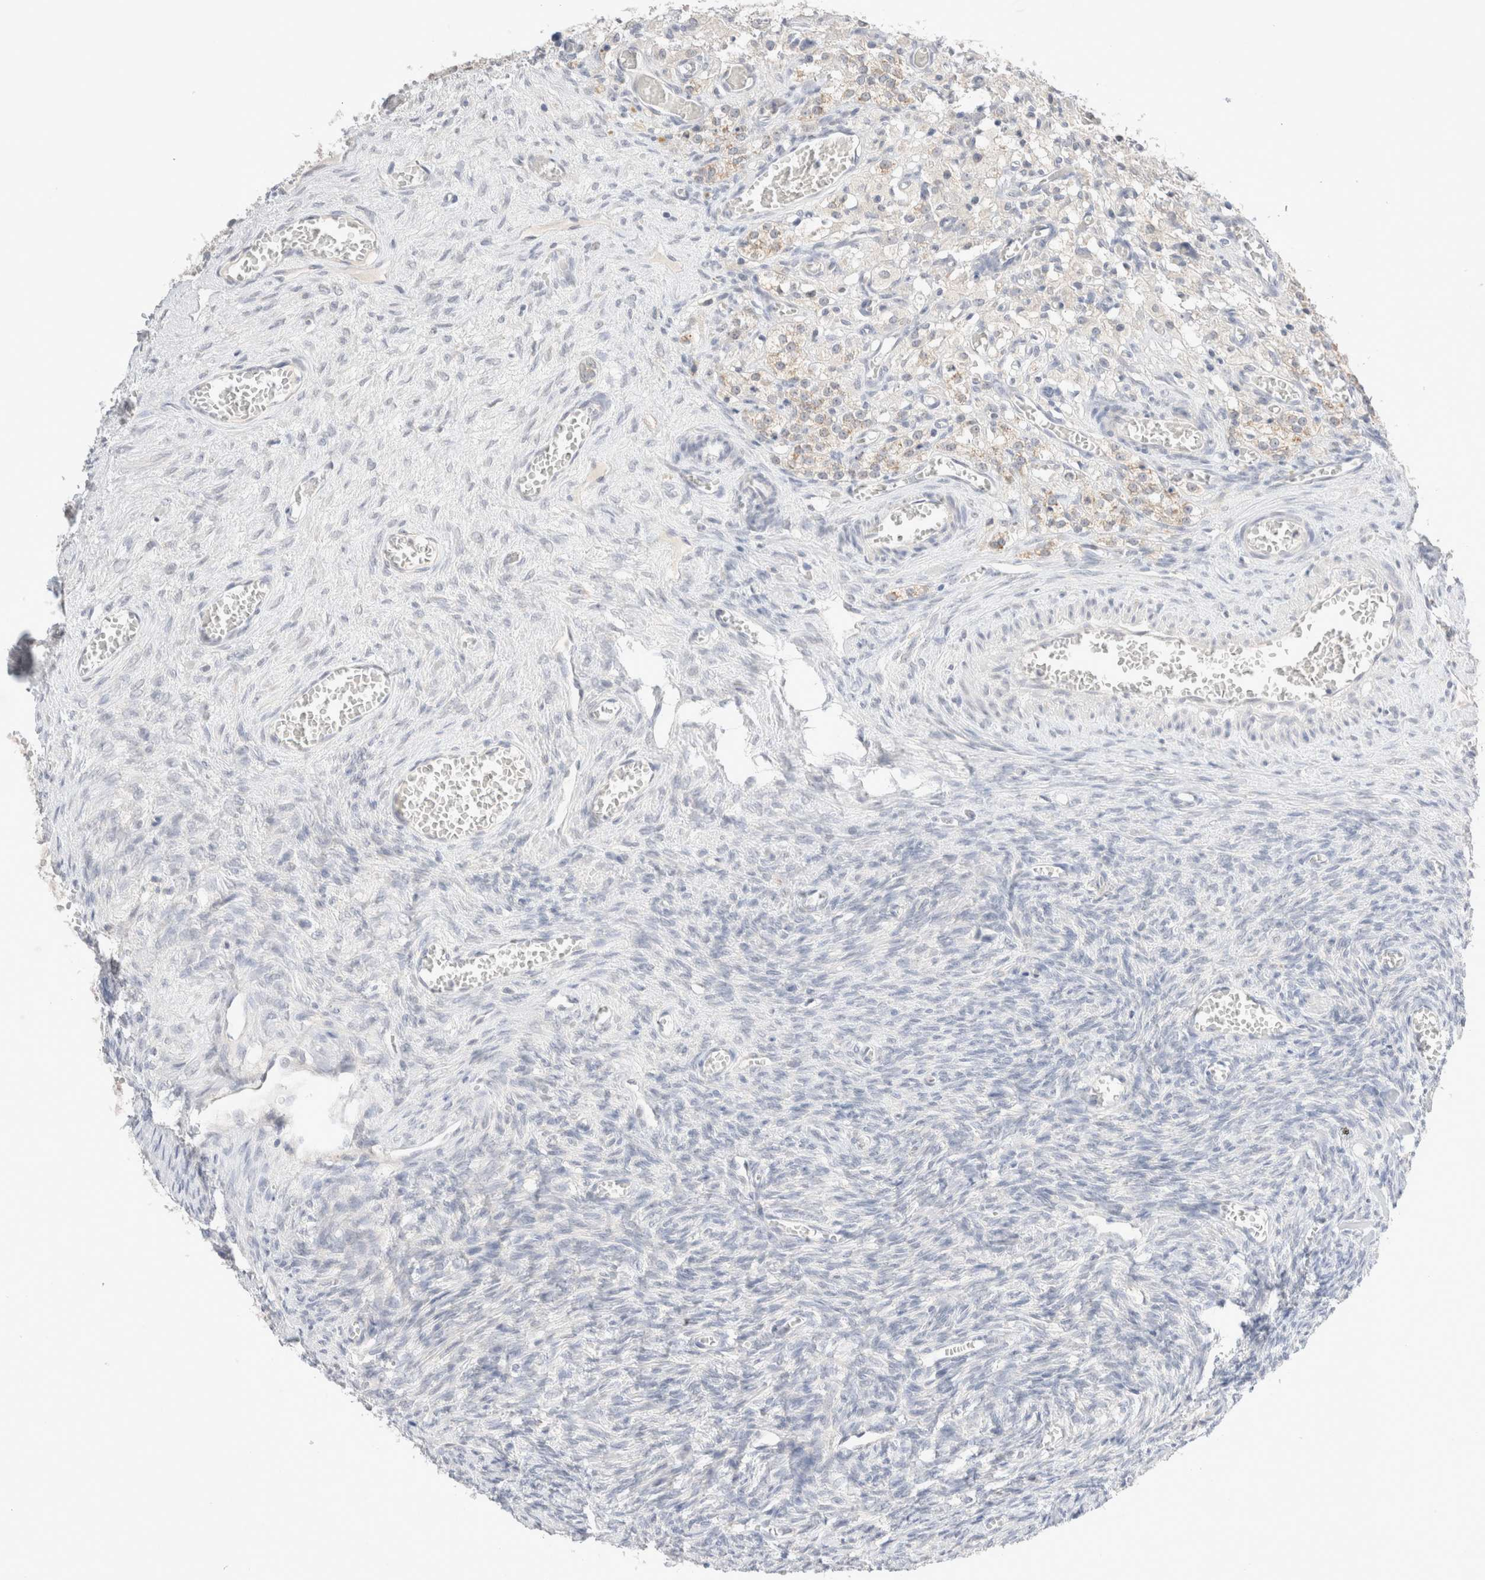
{"staining": {"intensity": "negative", "quantity": "none", "location": "none"}, "tissue": "ovary", "cell_type": "Ovarian stroma cells", "image_type": "normal", "snomed": [{"axis": "morphology", "description": "Normal tissue, NOS"}, {"axis": "topography", "description": "Ovary"}], "caption": "Immunohistochemistry (IHC) histopathology image of unremarkable ovary stained for a protein (brown), which exhibits no staining in ovarian stroma cells.", "gene": "SPATA20", "patient": {"sex": "female", "age": 27}}